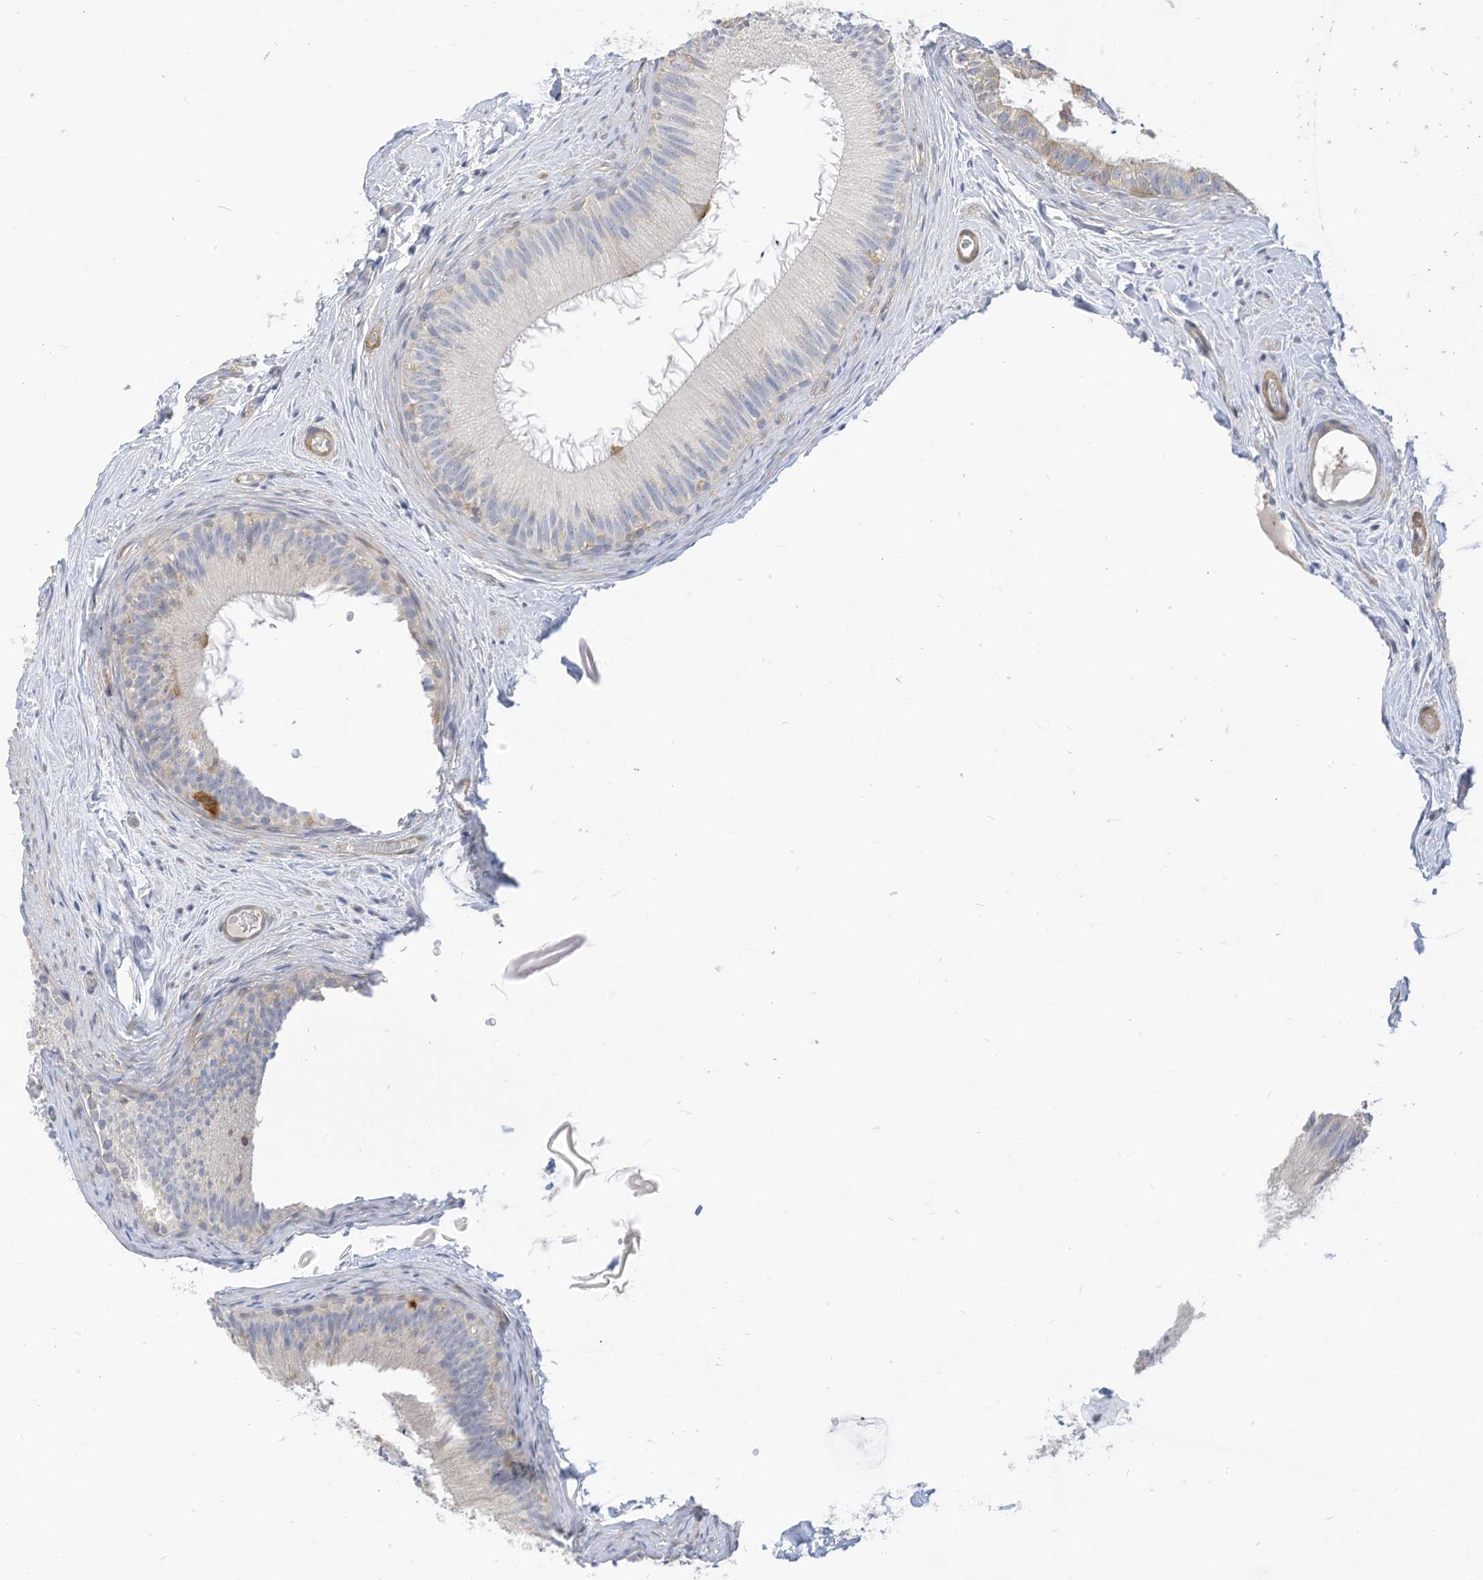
{"staining": {"intensity": "negative", "quantity": "none", "location": "none"}, "tissue": "epididymis", "cell_type": "Glandular cells", "image_type": "normal", "snomed": [{"axis": "morphology", "description": "Normal tissue, NOS"}, {"axis": "topography", "description": "Epididymis"}], "caption": "DAB (3,3'-diaminobenzidine) immunohistochemical staining of benign human epididymis displays no significant expression in glandular cells. Brightfield microscopy of immunohistochemistry stained with DAB (brown) and hematoxylin (blue), captured at high magnification.", "gene": "ATP13A1", "patient": {"sex": "male", "age": 50}}